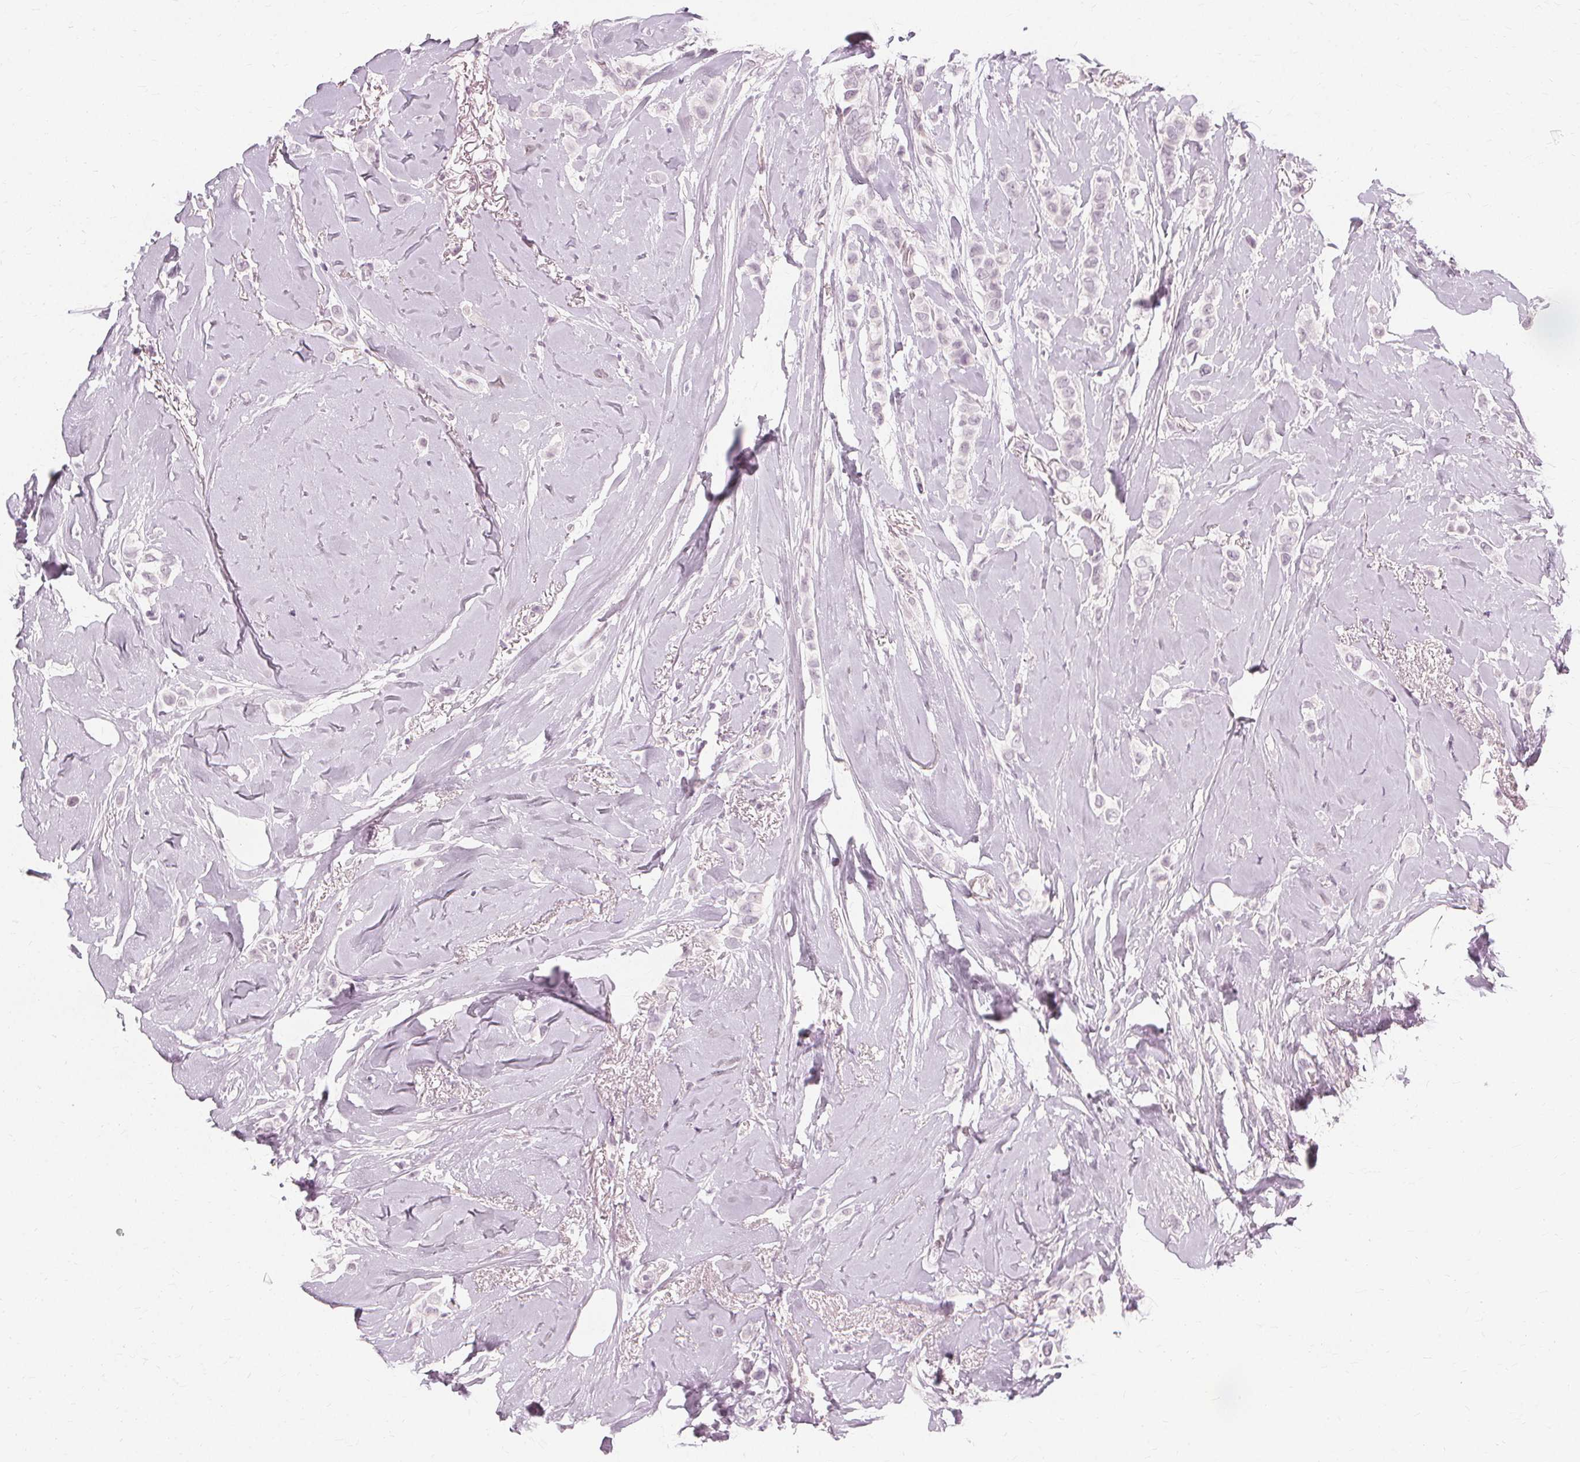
{"staining": {"intensity": "negative", "quantity": "none", "location": "none"}, "tissue": "breast cancer", "cell_type": "Tumor cells", "image_type": "cancer", "snomed": [{"axis": "morphology", "description": "Lobular carcinoma"}, {"axis": "topography", "description": "Breast"}], "caption": "Immunohistochemical staining of breast cancer exhibits no significant expression in tumor cells.", "gene": "NXPE1", "patient": {"sex": "female", "age": 66}}